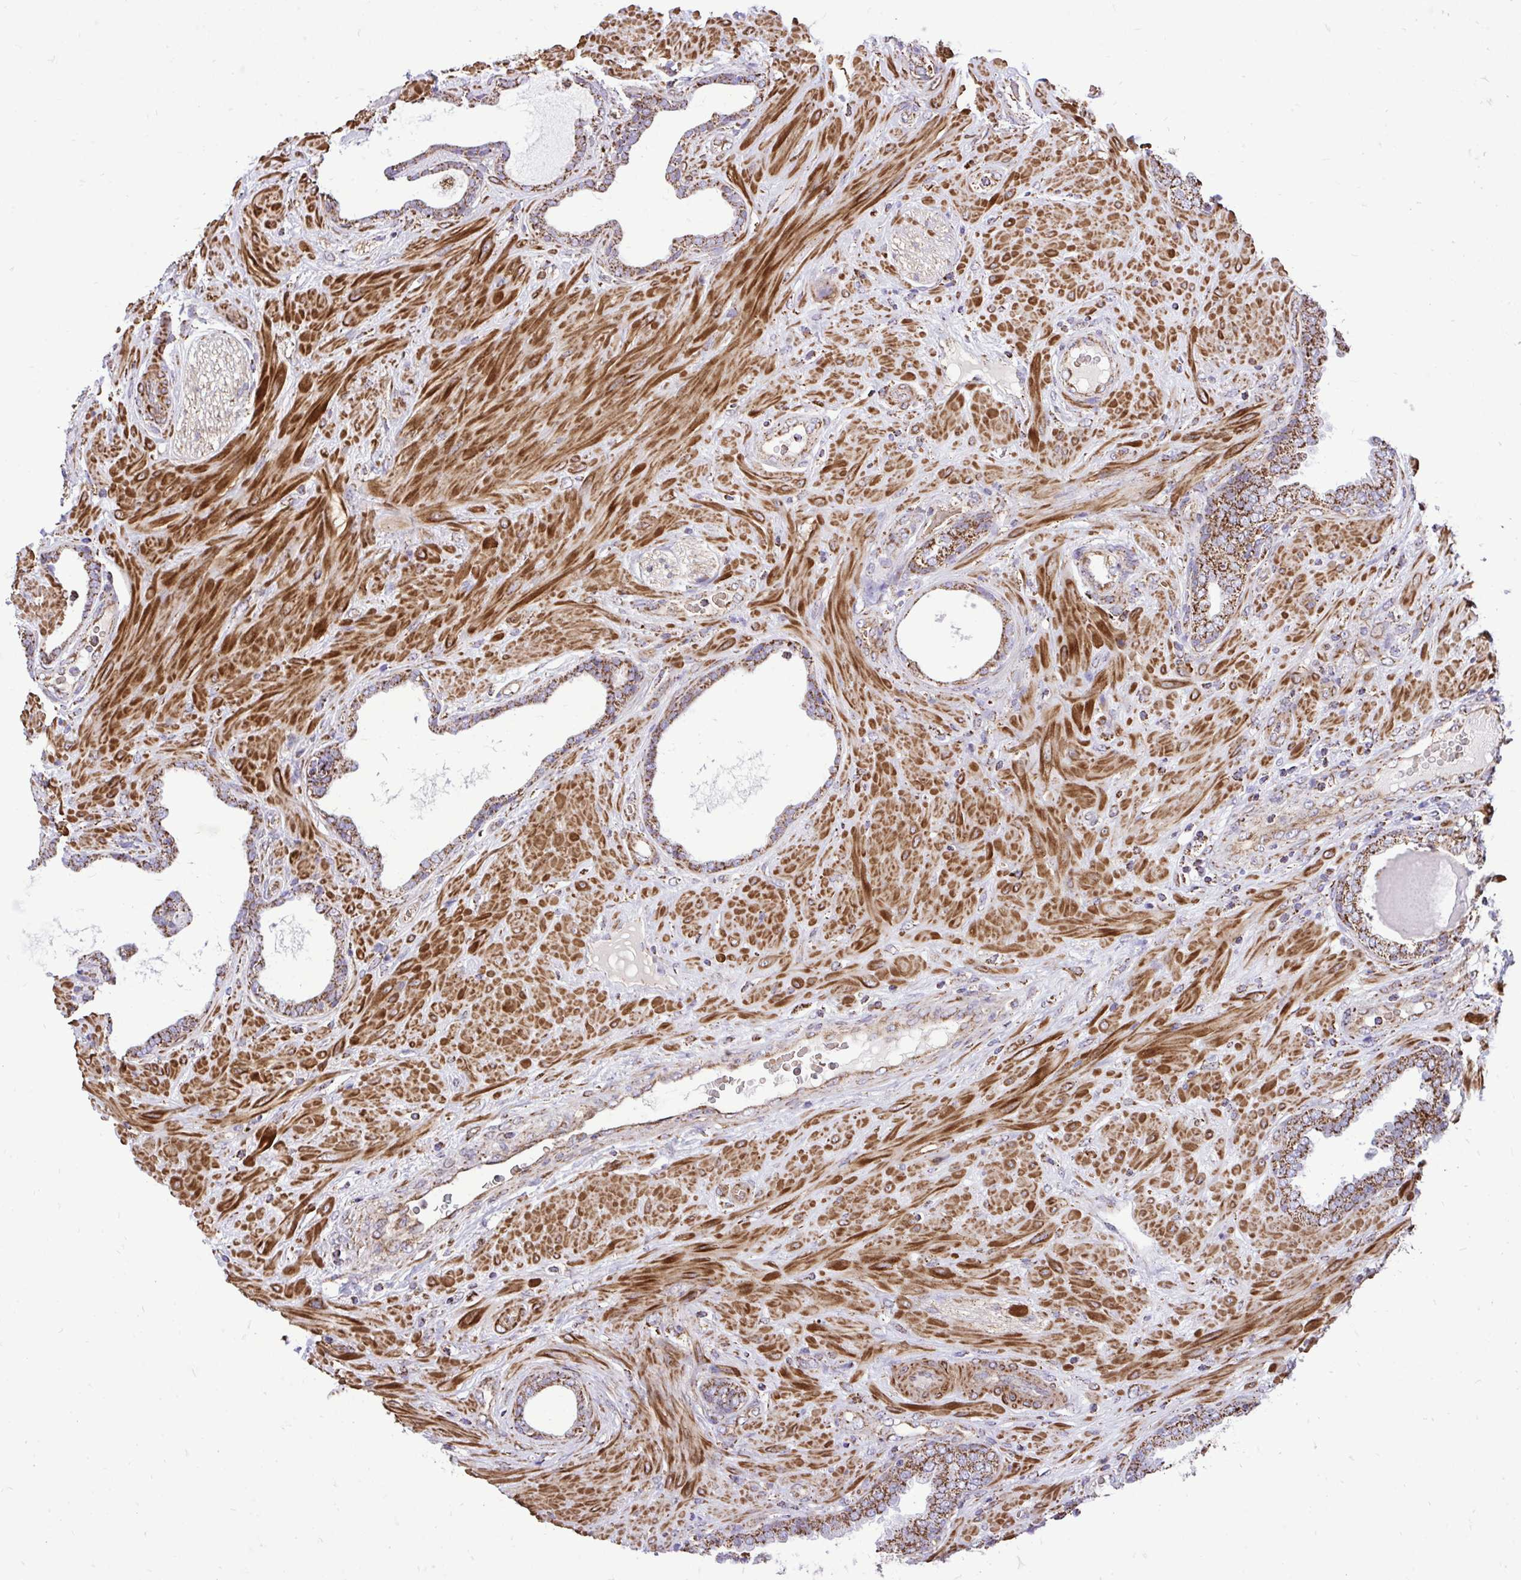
{"staining": {"intensity": "moderate", "quantity": ">75%", "location": "cytoplasmic/membranous"}, "tissue": "prostate cancer", "cell_type": "Tumor cells", "image_type": "cancer", "snomed": [{"axis": "morphology", "description": "Adenocarcinoma, High grade"}, {"axis": "topography", "description": "Prostate"}], "caption": "An image of human adenocarcinoma (high-grade) (prostate) stained for a protein demonstrates moderate cytoplasmic/membranous brown staining in tumor cells.", "gene": "UBE2C", "patient": {"sex": "male", "age": 62}}